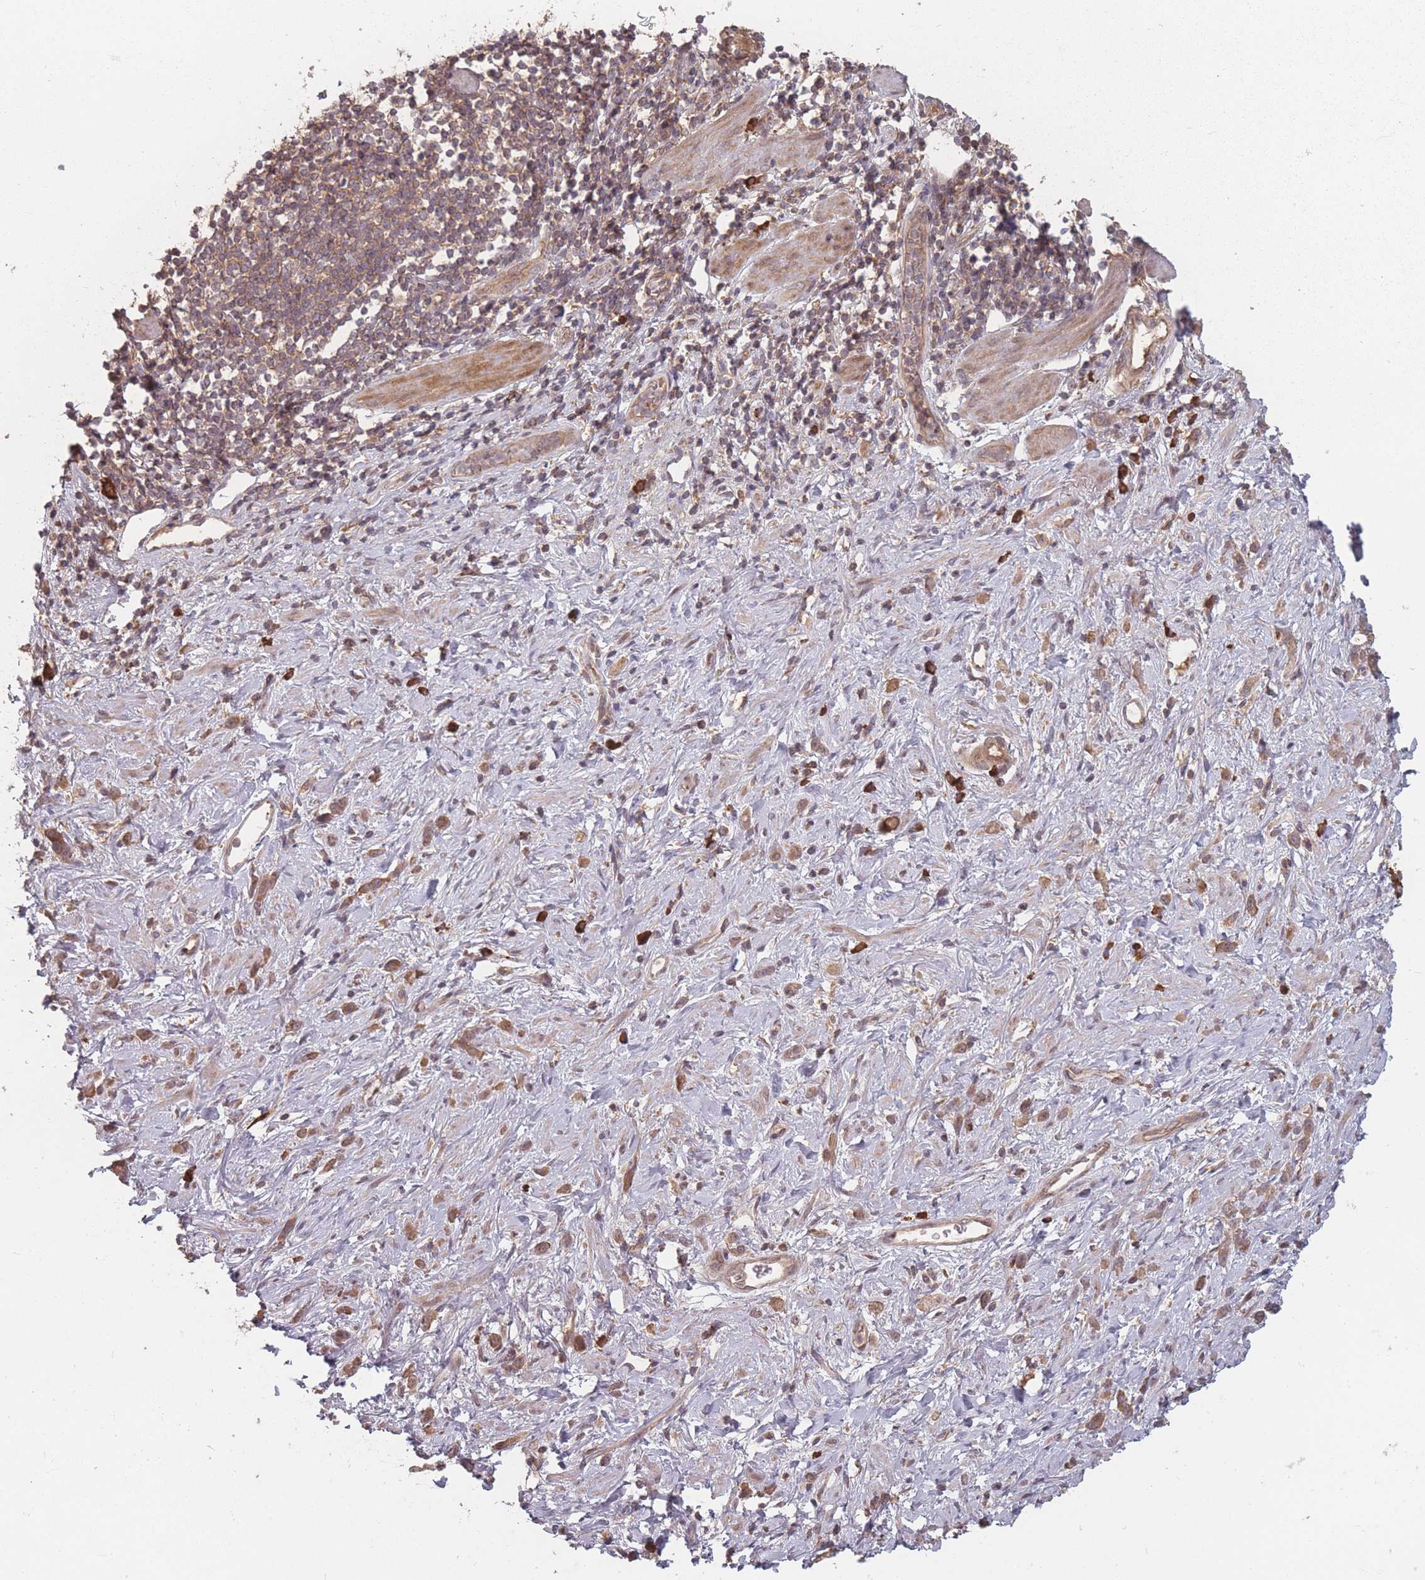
{"staining": {"intensity": "moderate", "quantity": "25%-75%", "location": "cytoplasmic/membranous"}, "tissue": "stomach cancer", "cell_type": "Tumor cells", "image_type": "cancer", "snomed": [{"axis": "morphology", "description": "Adenocarcinoma, NOS"}, {"axis": "topography", "description": "Stomach"}], "caption": "Immunohistochemical staining of stomach cancer (adenocarcinoma) shows medium levels of moderate cytoplasmic/membranous staining in about 25%-75% of tumor cells. The protein of interest is shown in brown color, while the nuclei are stained blue.", "gene": "HAGH", "patient": {"sex": "female", "age": 60}}